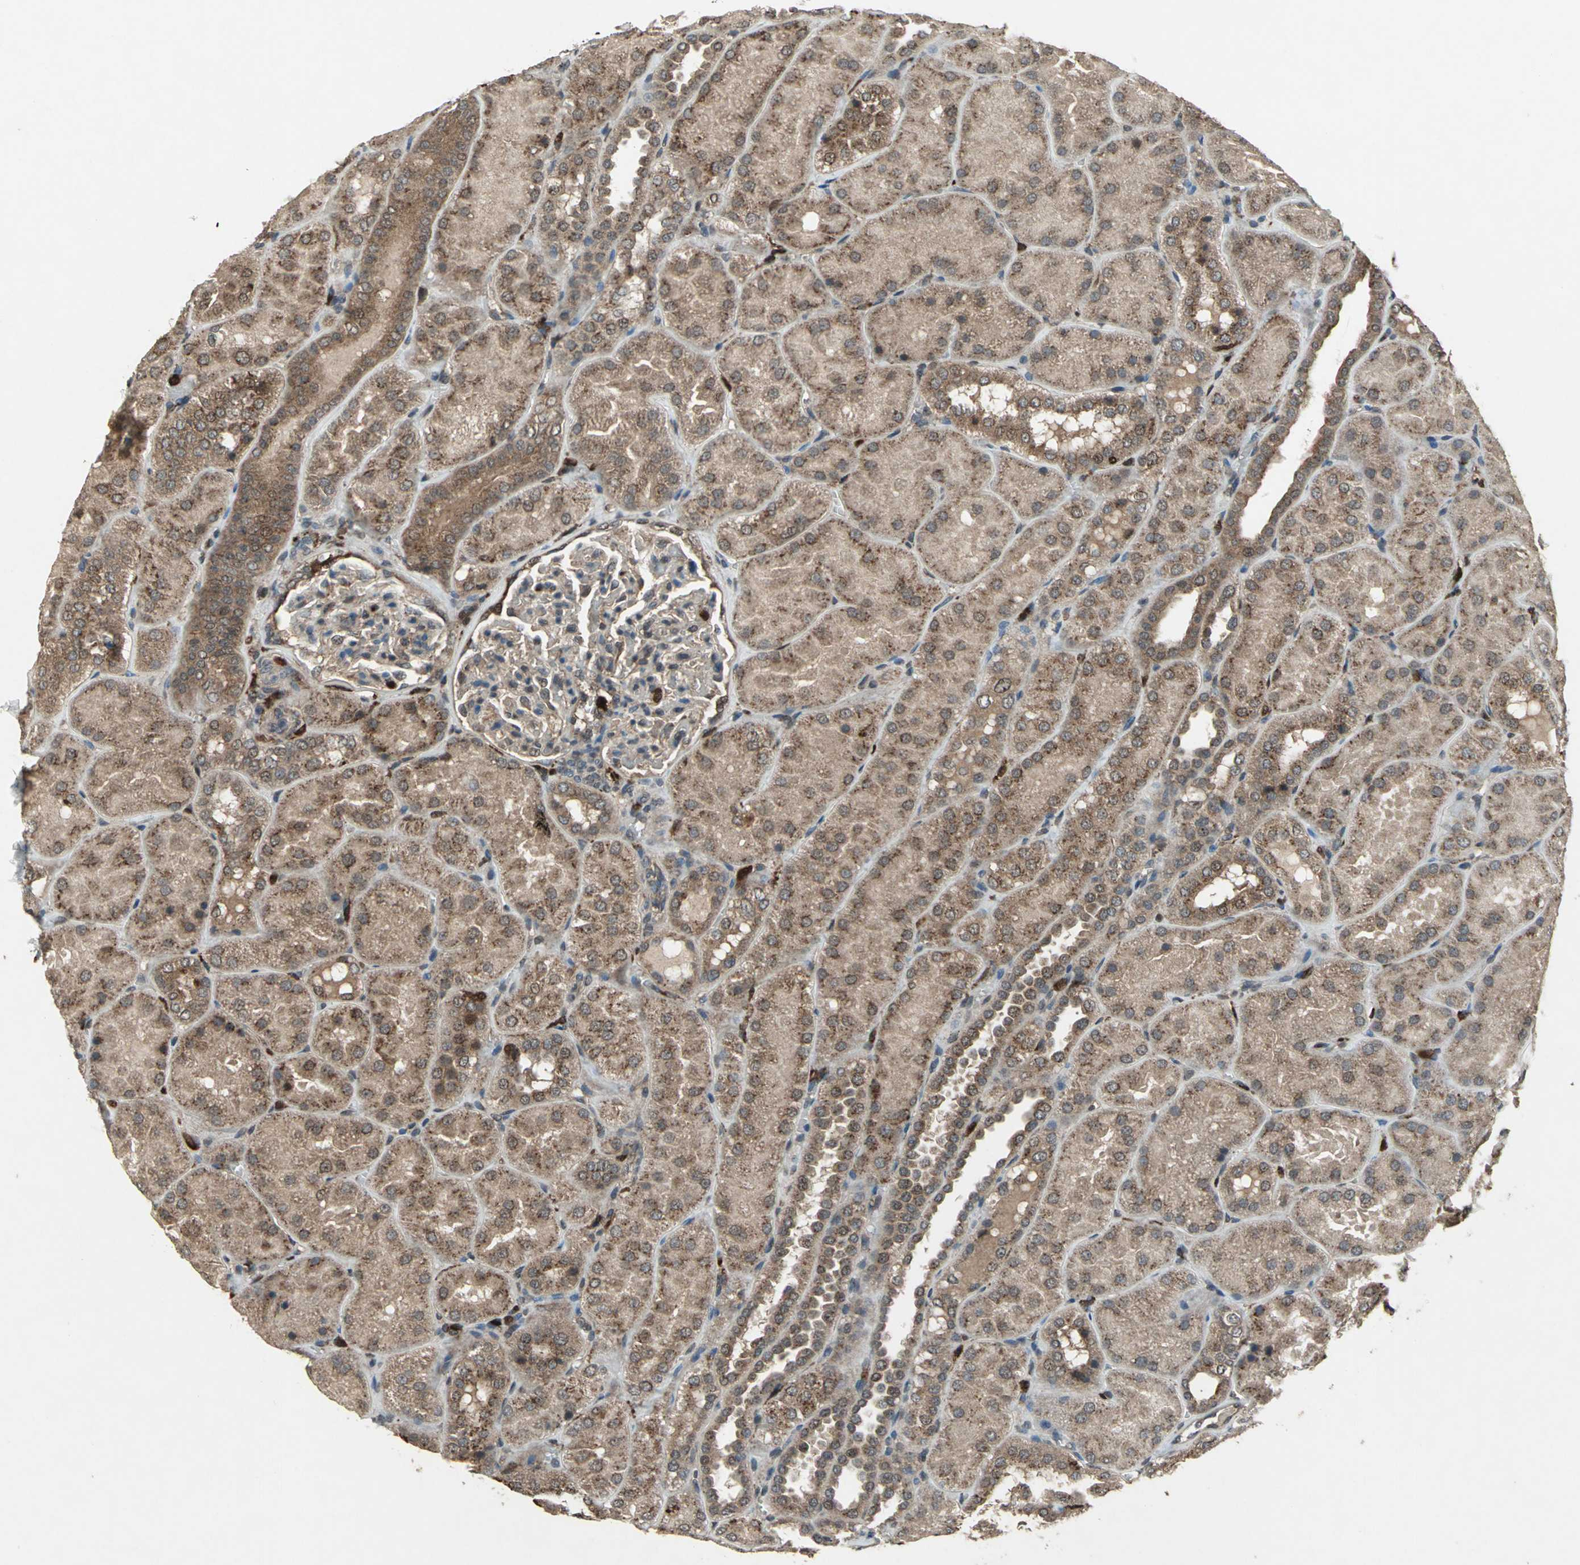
{"staining": {"intensity": "negative", "quantity": "none", "location": "none"}, "tissue": "kidney", "cell_type": "Cells in glomeruli", "image_type": "normal", "snomed": [{"axis": "morphology", "description": "Normal tissue, NOS"}, {"axis": "topography", "description": "Kidney"}], "caption": "DAB immunohistochemical staining of benign human kidney exhibits no significant positivity in cells in glomeruli.", "gene": "PYCARD", "patient": {"sex": "male", "age": 28}}